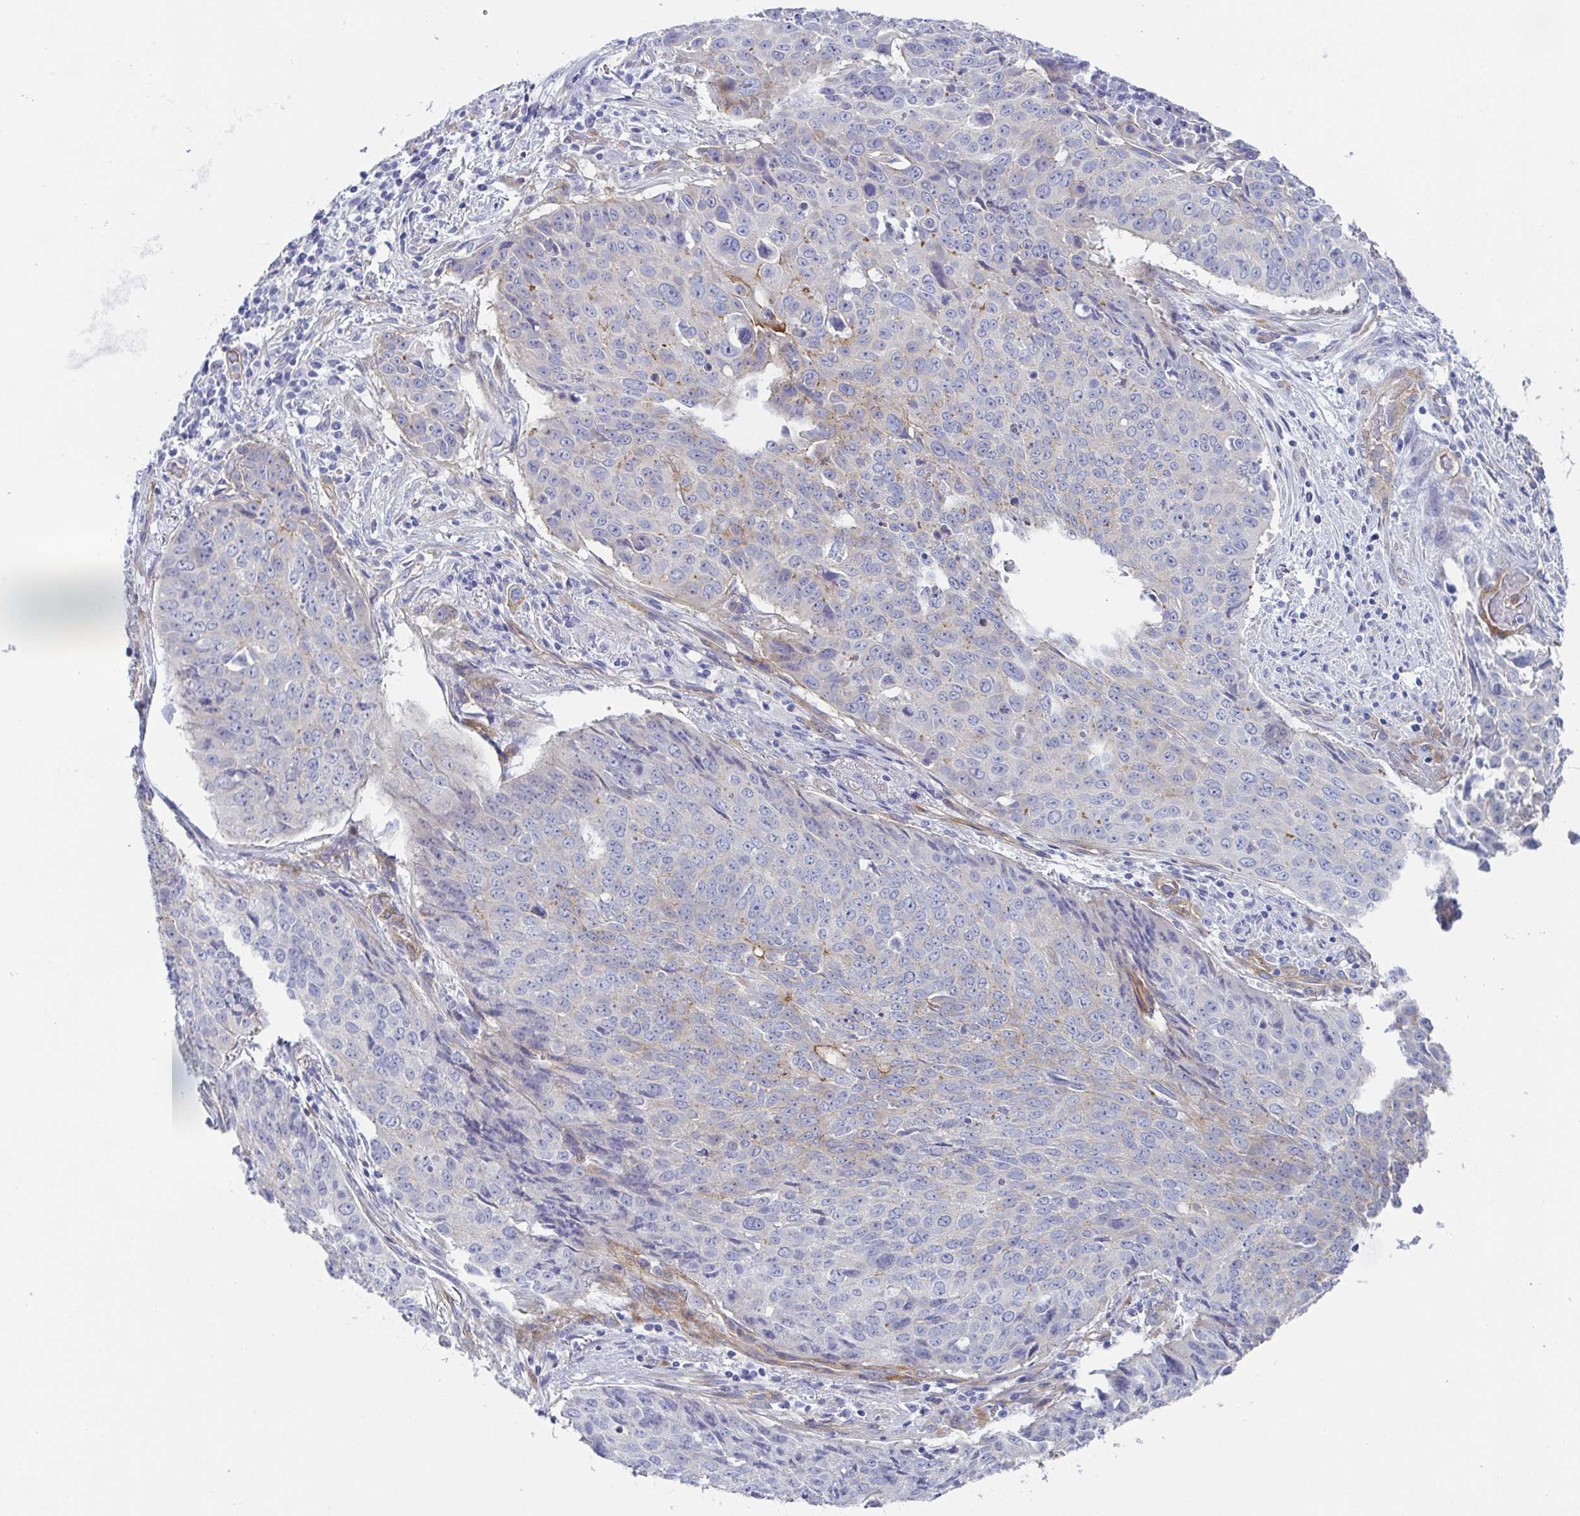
{"staining": {"intensity": "negative", "quantity": "none", "location": "none"}, "tissue": "lung cancer", "cell_type": "Tumor cells", "image_type": "cancer", "snomed": [{"axis": "morphology", "description": "Normal tissue, NOS"}, {"axis": "morphology", "description": "Squamous cell carcinoma, NOS"}, {"axis": "topography", "description": "Bronchus"}, {"axis": "topography", "description": "Lung"}], "caption": "This is a histopathology image of immunohistochemistry staining of squamous cell carcinoma (lung), which shows no expression in tumor cells.", "gene": "DYNC1I1", "patient": {"sex": "male", "age": 64}}